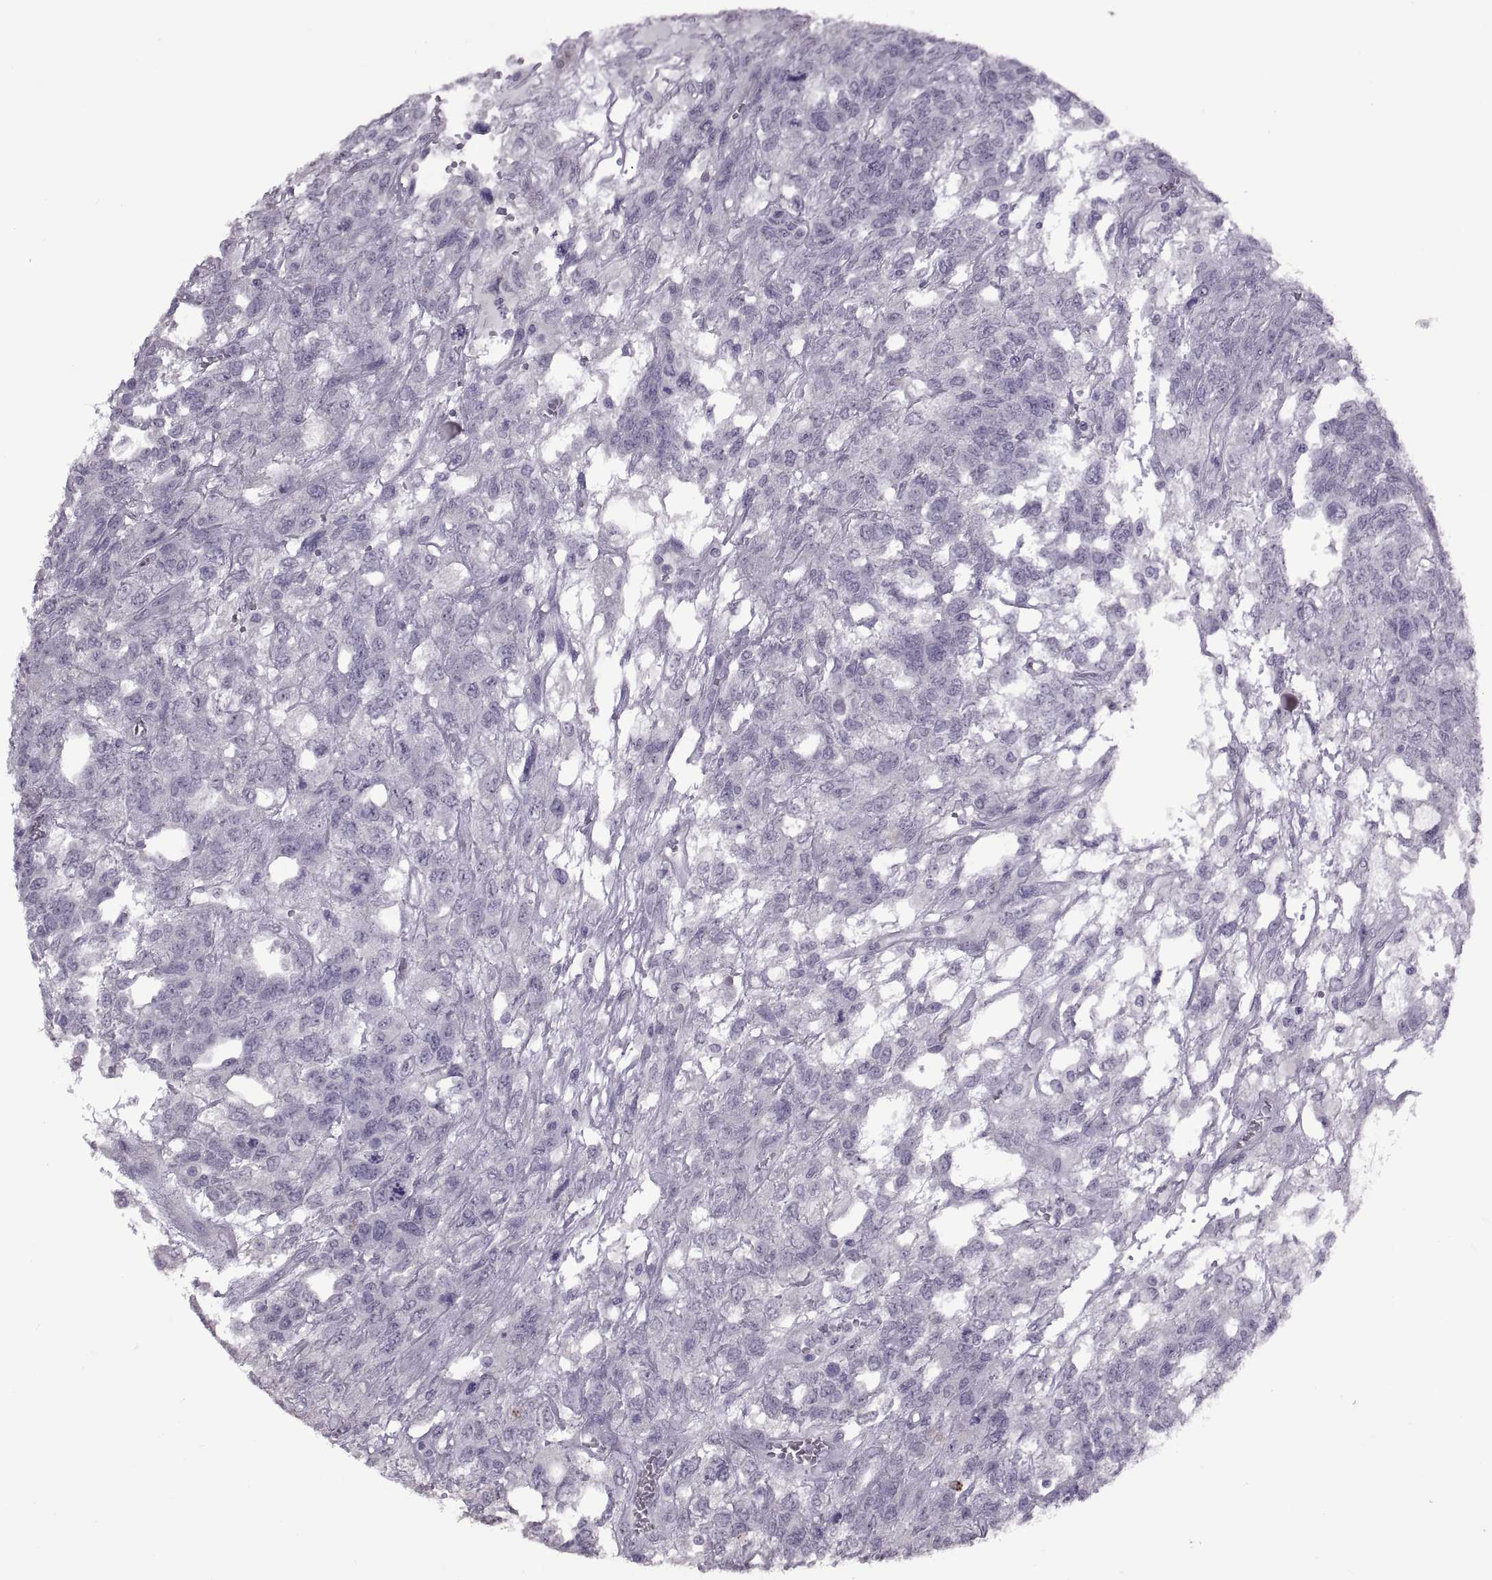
{"staining": {"intensity": "negative", "quantity": "none", "location": "none"}, "tissue": "testis cancer", "cell_type": "Tumor cells", "image_type": "cancer", "snomed": [{"axis": "morphology", "description": "Seminoma, NOS"}, {"axis": "topography", "description": "Testis"}], "caption": "This is an immunohistochemistry image of human testis cancer (seminoma). There is no staining in tumor cells.", "gene": "ASIC2", "patient": {"sex": "male", "age": 52}}